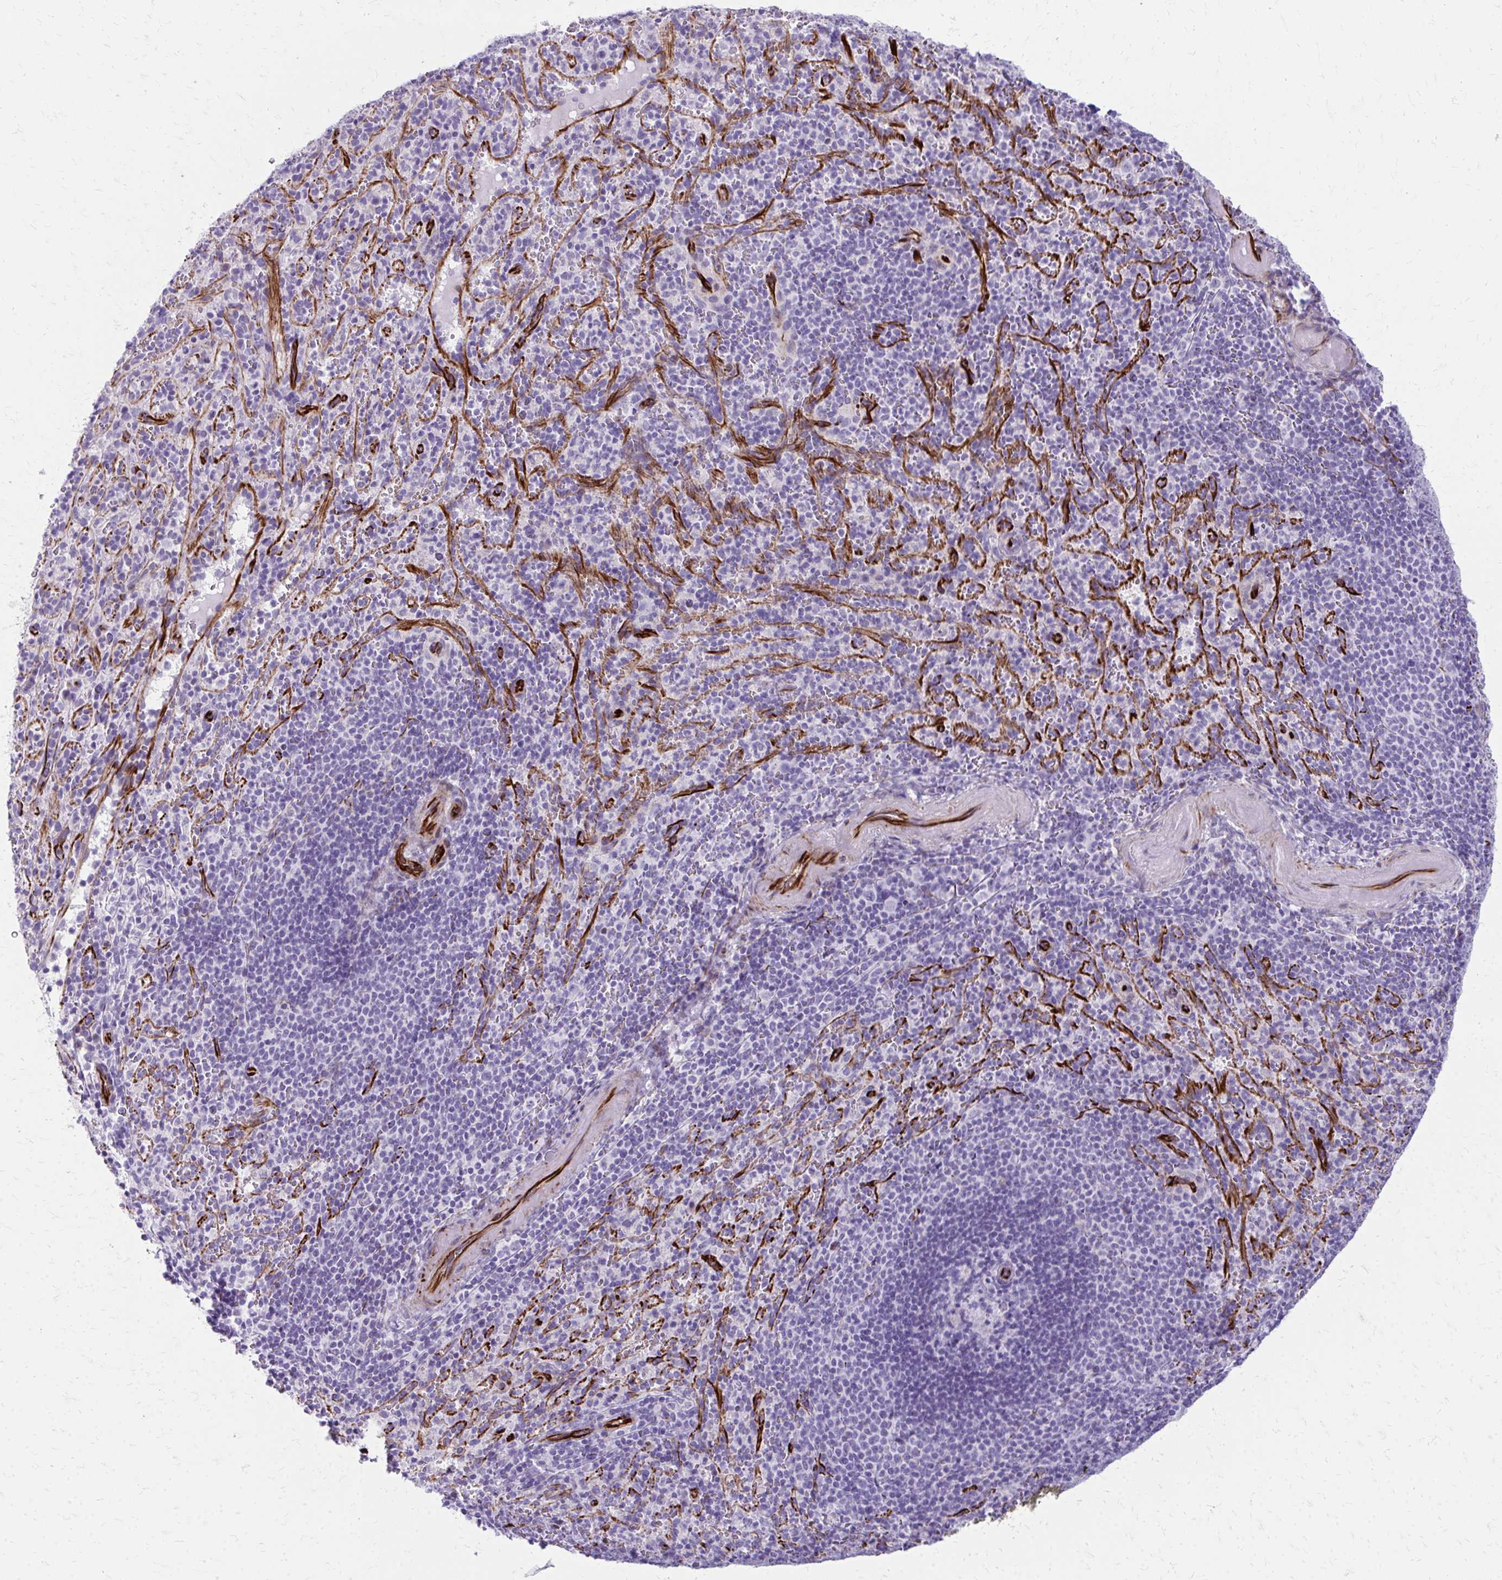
{"staining": {"intensity": "negative", "quantity": "none", "location": "none"}, "tissue": "spleen", "cell_type": "Cells in red pulp", "image_type": "normal", "snomed": [{"axis": "morphology", "description": "Normal tissue, NOS"}, {"axis": "topography", "description": "Spleen"}], "caption": "Normal spleen was stained to show a protein in brown. There is no significant positivity in cells in red pulp.", "gene": "TRIM6", "patient": {"sex": "male", "age": 57}}